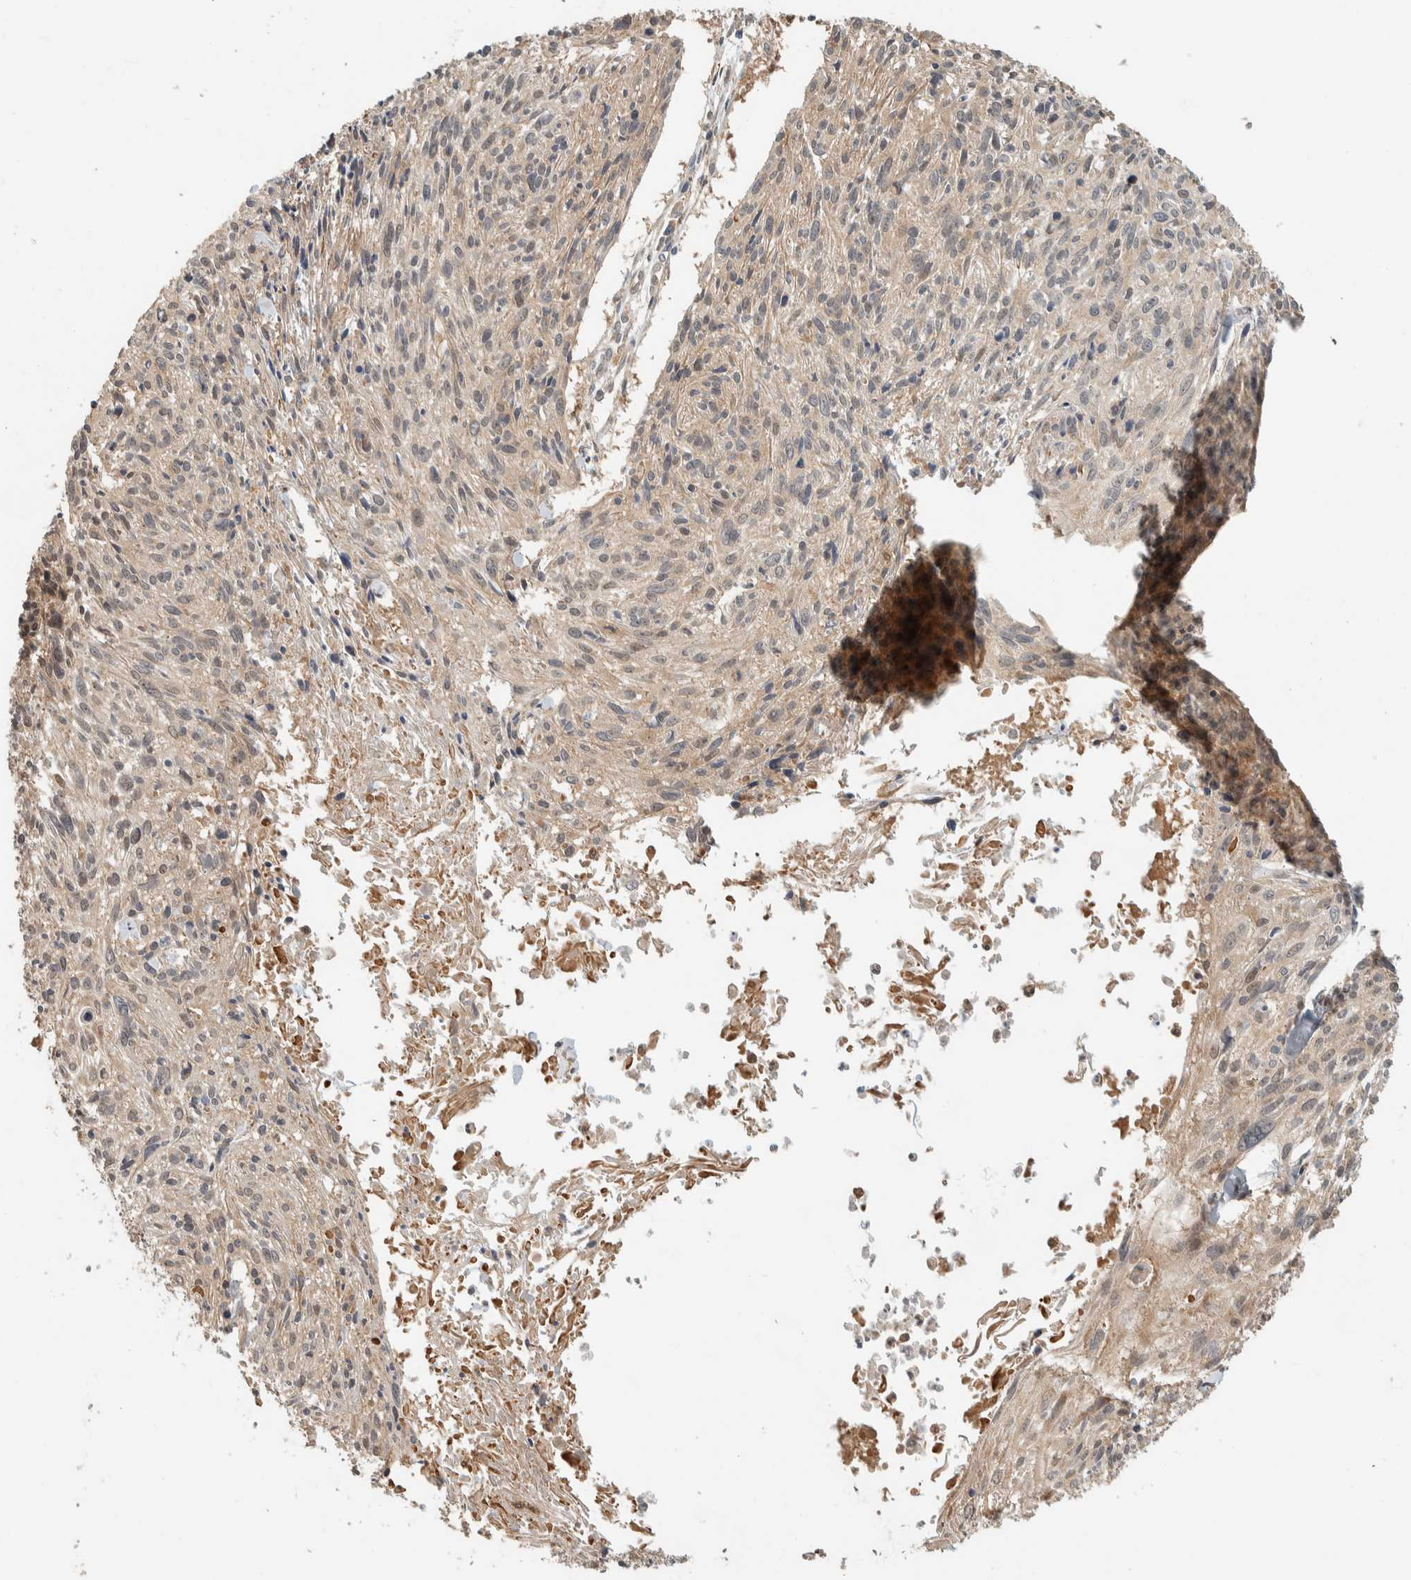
{"staining": {"intensity": "weak", "quantity": "25%-75%", "location": "cytoplasmic/membranous"}, "tissue": "cervical cancer", "cell_type": "Tumor cells", "image_type": "cancer", "snomed": [{"axis": "morphology", "description": "Squamous cell carcinoma, NOS"}, {"axis": "topography", "description": "Cervix"}], "caption": "Weak cytoplasmic/membranous positivity is identified in approximately 25%-75% of tumor cells in cervical cancer. The staining was performed using DAB to visualize the protein expression in brown, while the nuclei were stained in blue with hematoxylin (Magnification: 20x).", "gene": "ADSS2", "patient": {"sex": "female", "age": 51}}